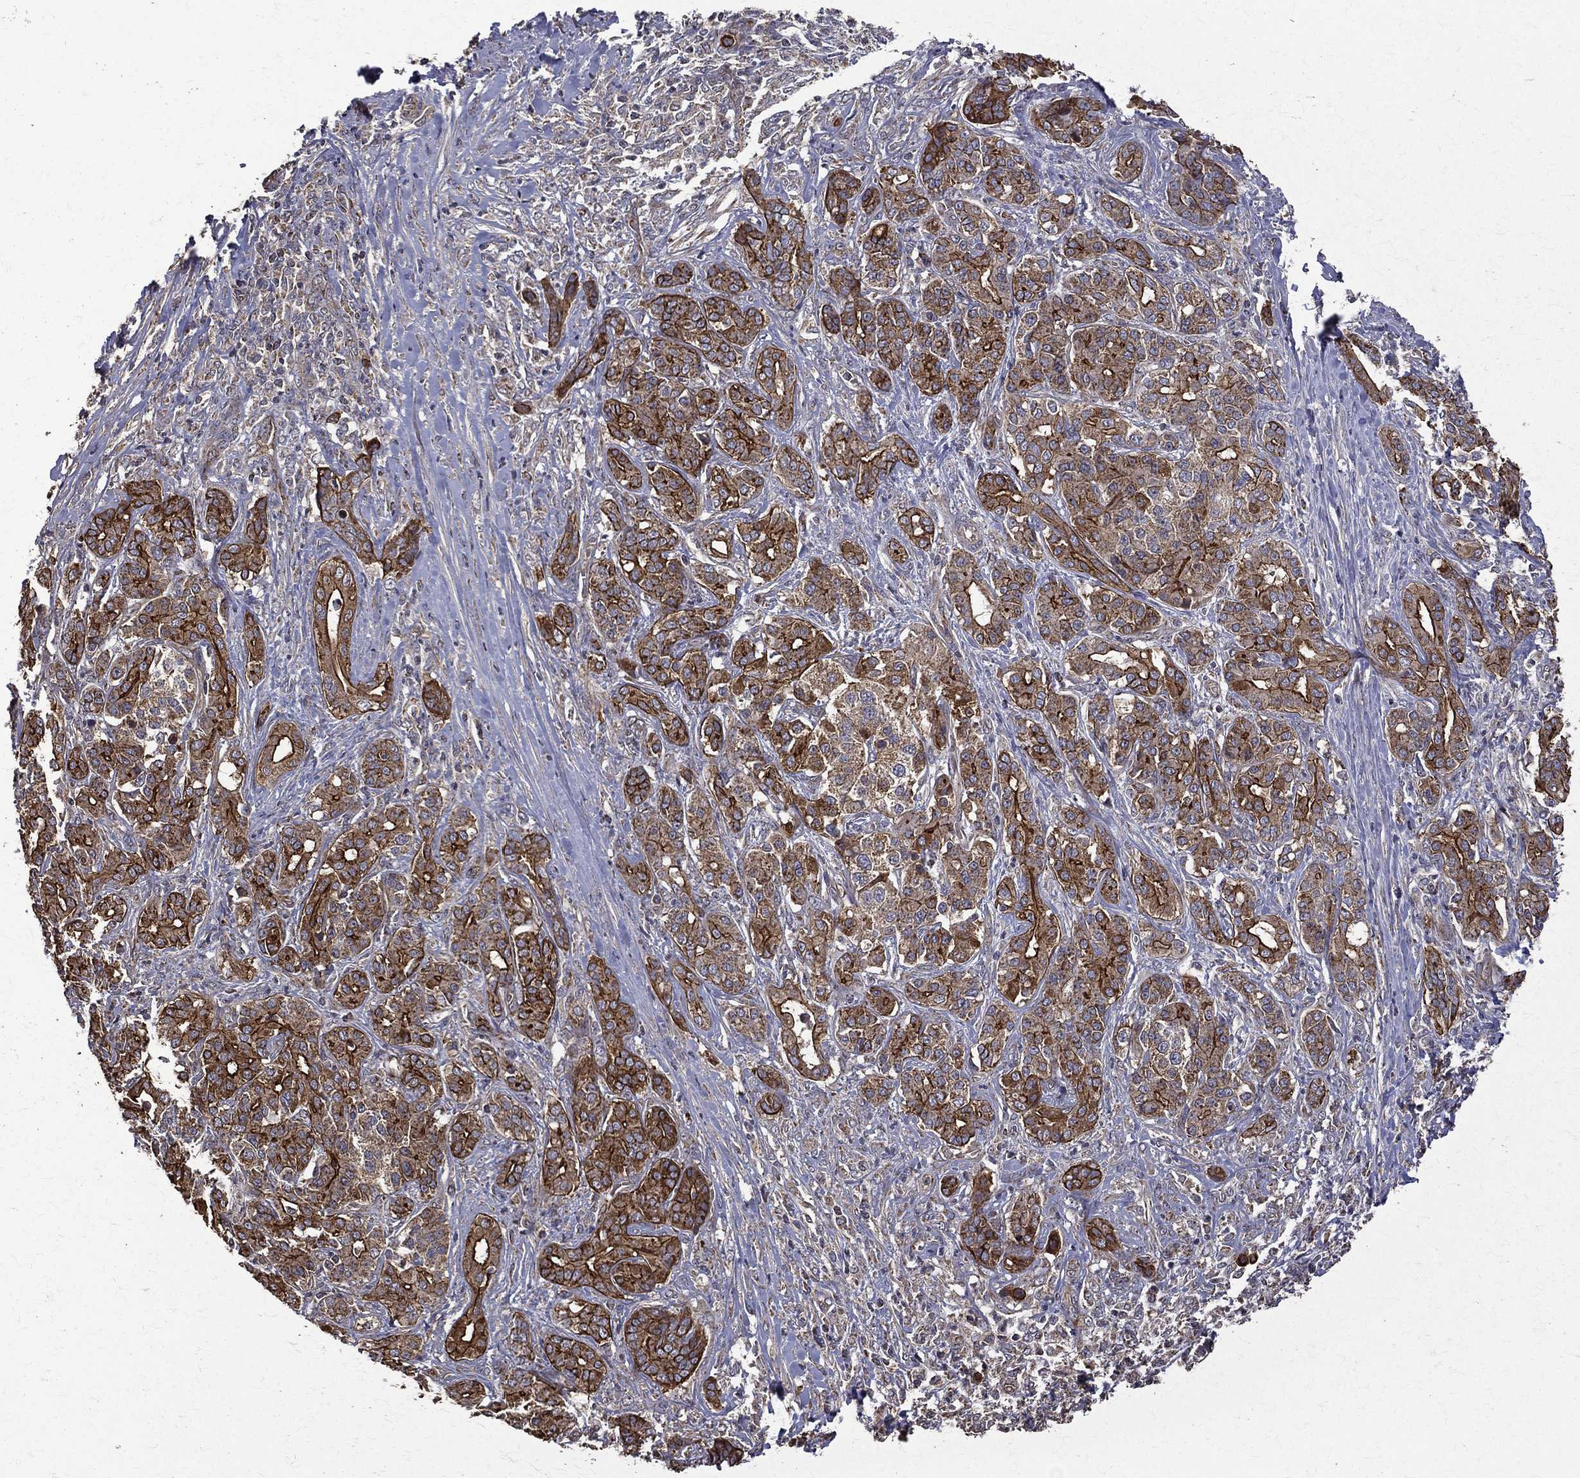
{"staining": {"intensity": "strong", "quantity": "25%-75%", "location": "cytoplasmic/membranous"}, "tissue": "pancreatic cancer", "cell_type": "Tumor cells", "image_type": "cancer", "snomed": [{"axis": "morphology", "description": "Normal tissue, NOS"}, {"axis": "morphology", "description": "Inflammation, NOS"}, {"axis": "morphology", "description": "Adenocarcinoma, NOS"}, {"axis": "topography", "description": "Pancreas"}], "caption": "The histopathology image displays a brown stain indicating the presence of a protein in the cytoplasmic/membranous of tumor cells in adenocarcinoma (pancreatic).", "gene": "RPGR", "patient": {"sex": "male", "age": 57}}